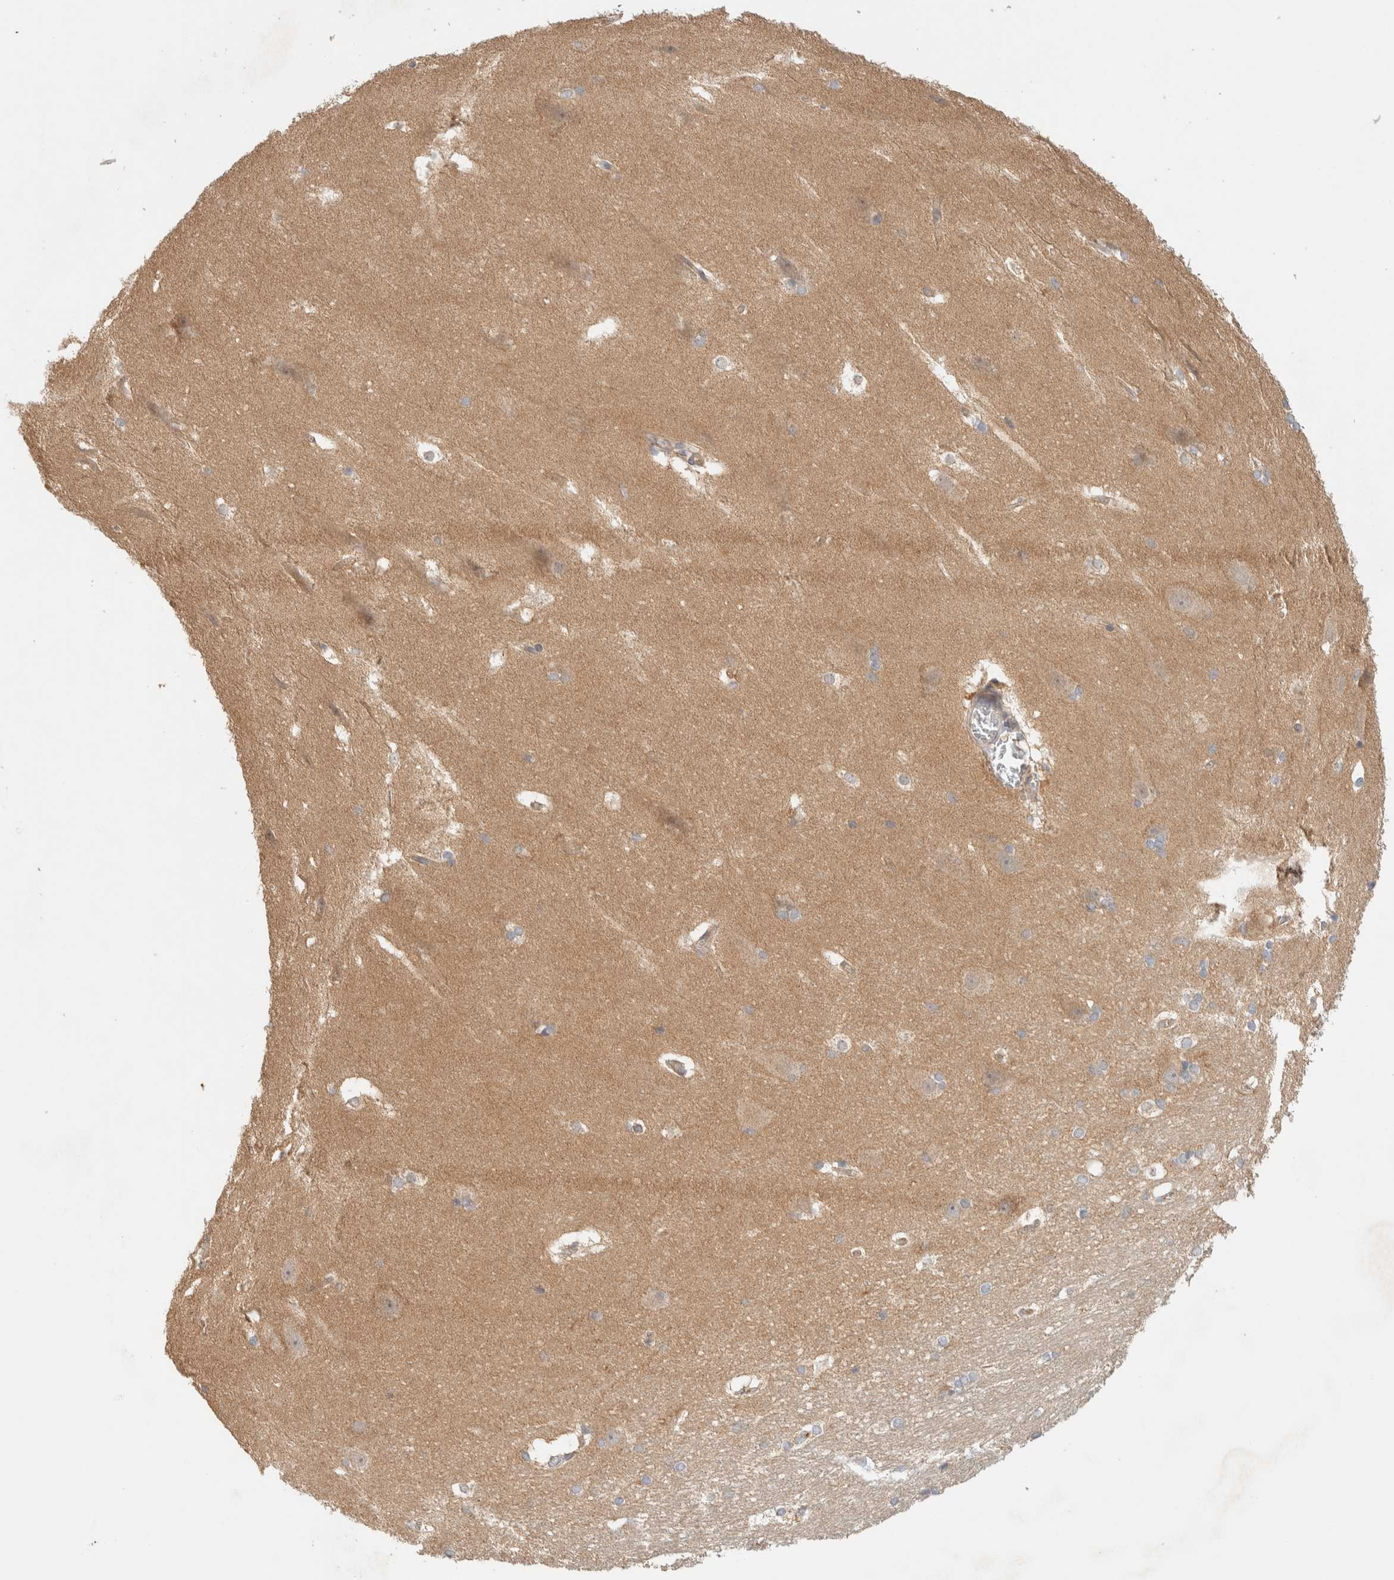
{"staining": {"intensity": "negative", "quantity": "none", "location": "none"}, "tissue": "hippocampus", "cell_type": "Glial cells", "image_type": "normal", "snomed": [{"axis": "morphology", "description": "Normal tissue, NOS"}, {"axis": "topography", "description": "Hippocampus"}], "caption": "Immunohistochemical staining of unremarkable human hippocampus shows no significant expression in glial cells. (Immunohistochemistry, brightfield microscopy, high magnification).", "gene": "FAM167A", "patient": {"sex": "female", "age": 19}}